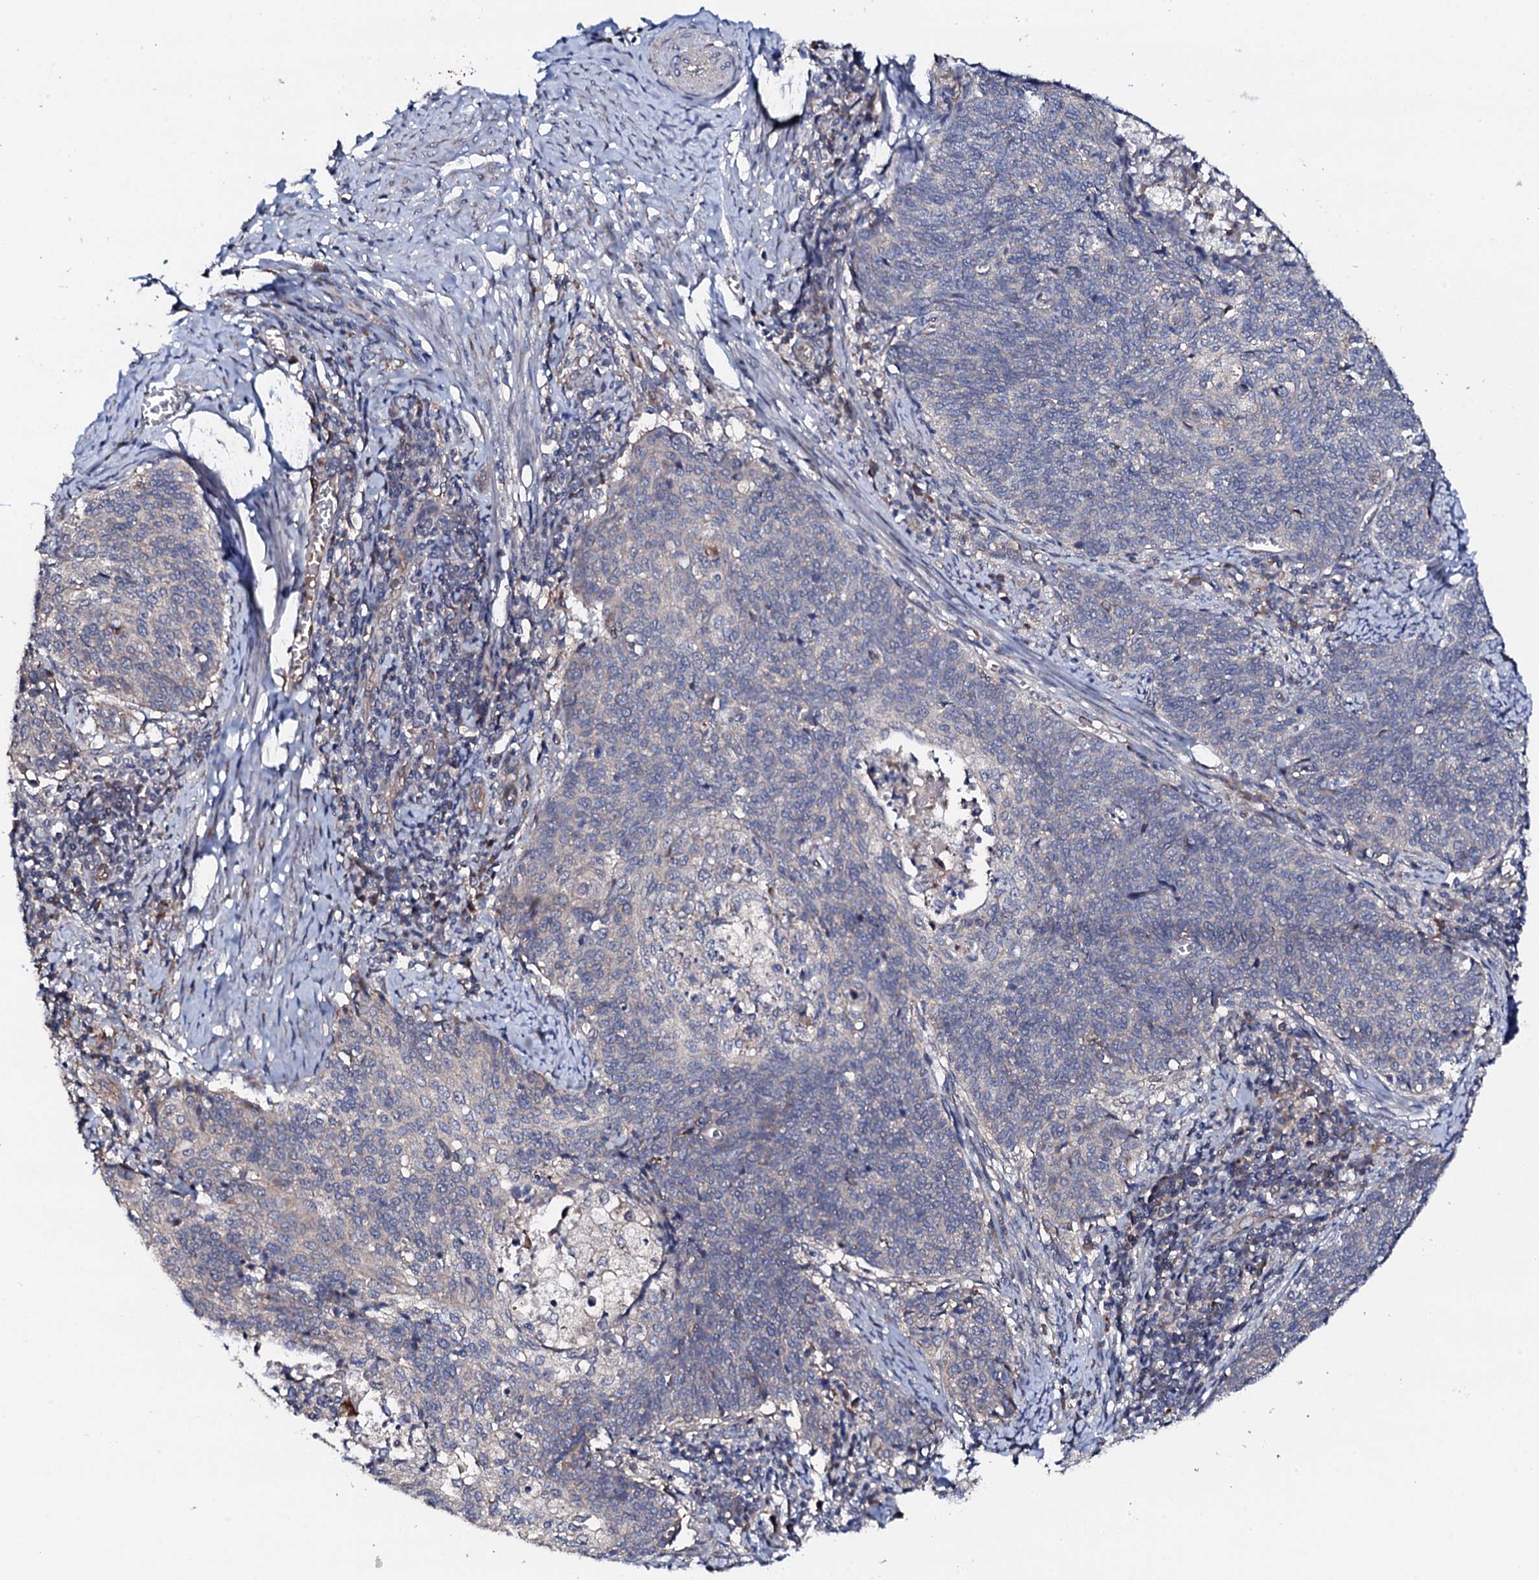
{"staining": {"intensity": "negative", "quantity": "none", "location": "none"}, "tissue": "cervical cancer", "cell_type": "Tumor cells", "image_type": "cancer", "snomed": [{"axis": "morphology", "description": "Squamous cell carcinoma, NOS"}, {"axis": "topography", "description": "Cervix"}], "caption": "Tumor cells are negative for protein expression in human cervical cancer.", "gene": "CIAO2A", "patient": {"sex": "female", "age": 39}}